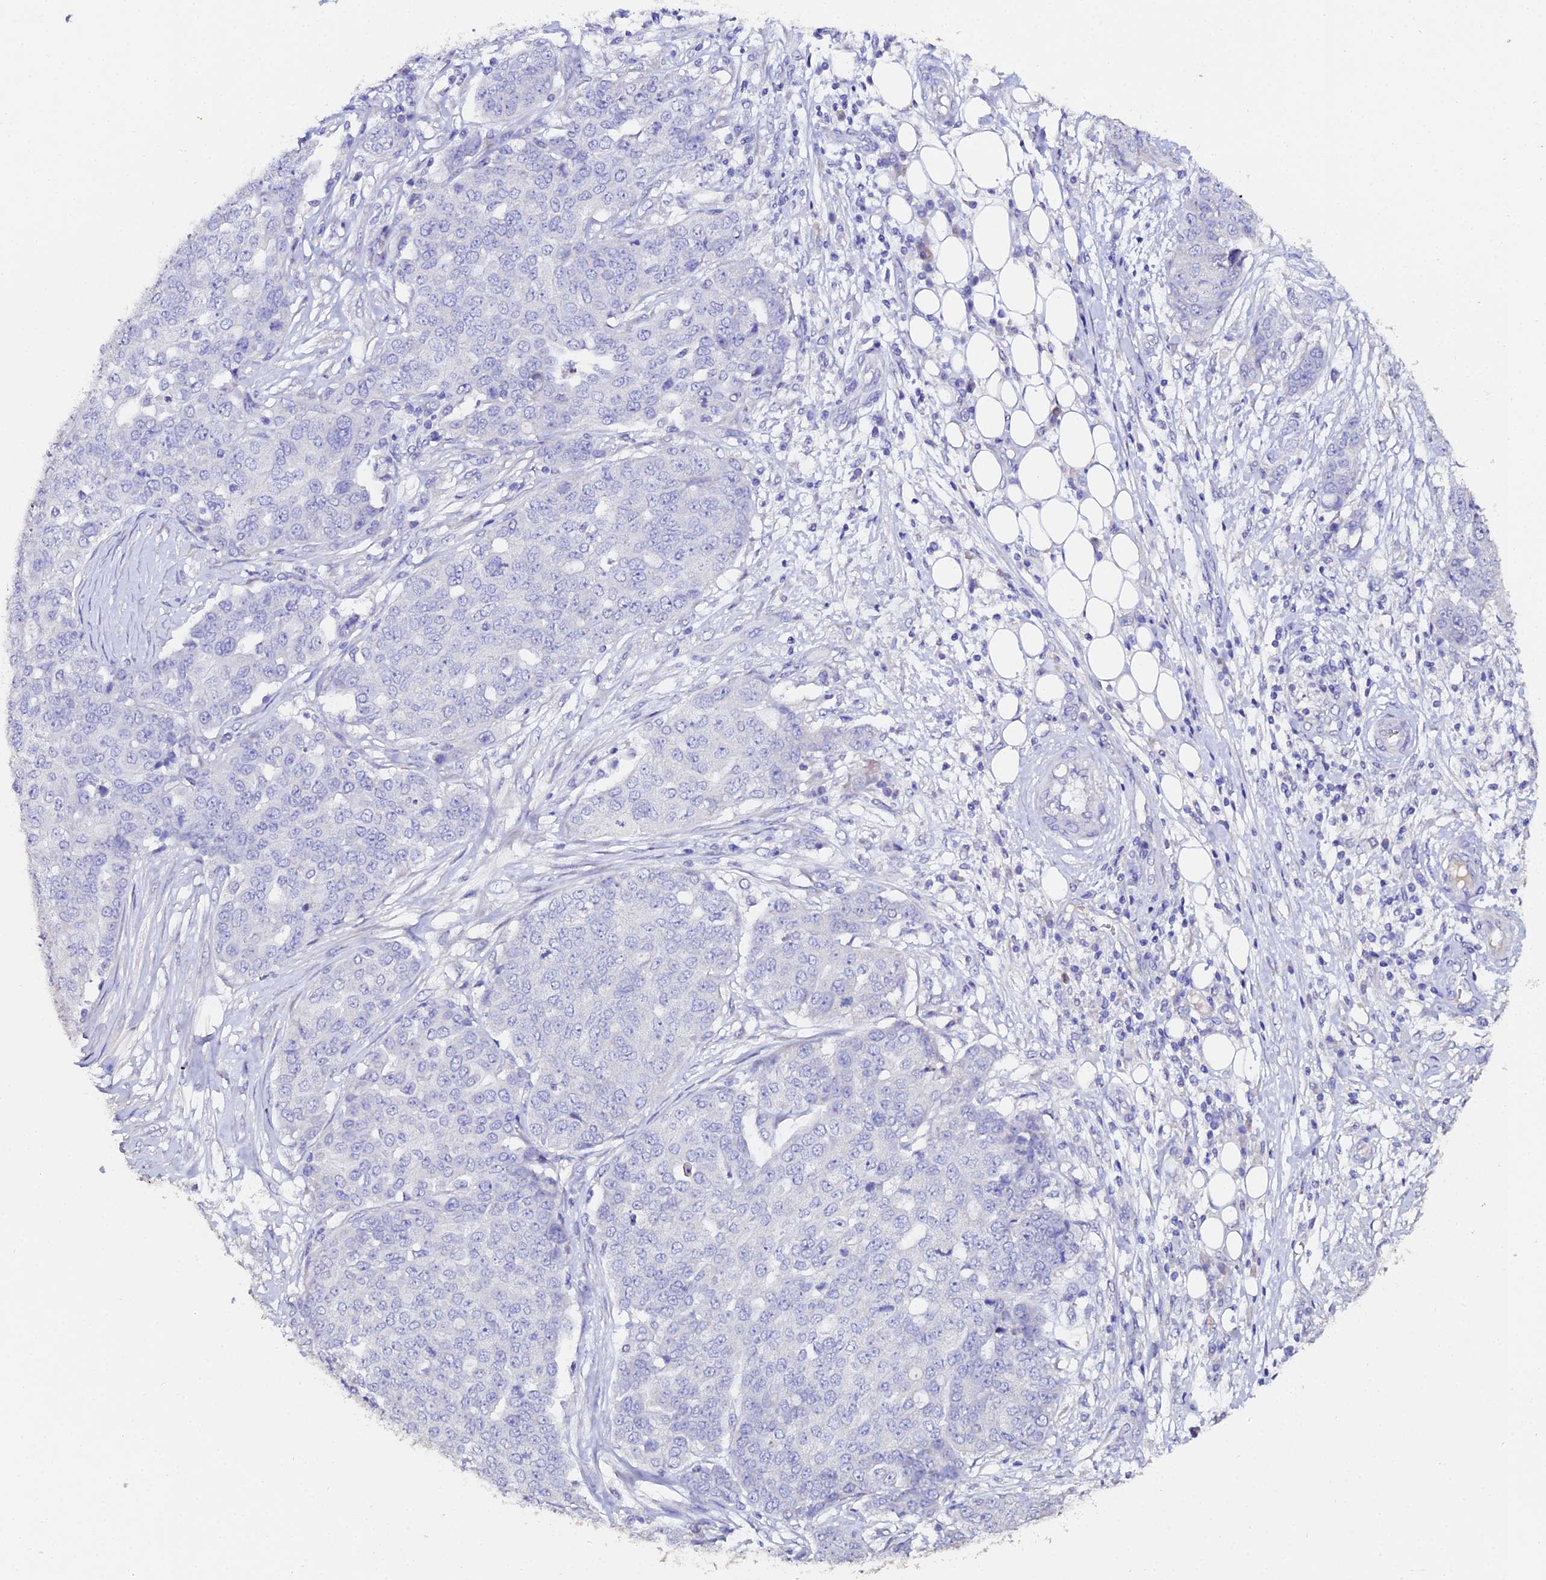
{"staining": {"intensity": "negative", "quantity": "none", "location": "none"}, "tissue": "ovarian cancer", "cell_type": "Tumor cells", "image_type": "cancer", "snomed": [{"axis": "morphology", "description": "Cystadenocarcinoma, serous, NOS"}, {"axis": "topography", "description": "Soft tissue"}, {"axis": "topography", "description": "Ovary"}], "caption": "The IHC micrograph has no significant staining in tumor cells of ovarian cancer (serous cystadenocarcinoma) tissue. (Immunohistochemistry, brightfield microscopy, high magnification).", "gene": "ESRRG", "patient": {"sex": "female", "age": 57}}